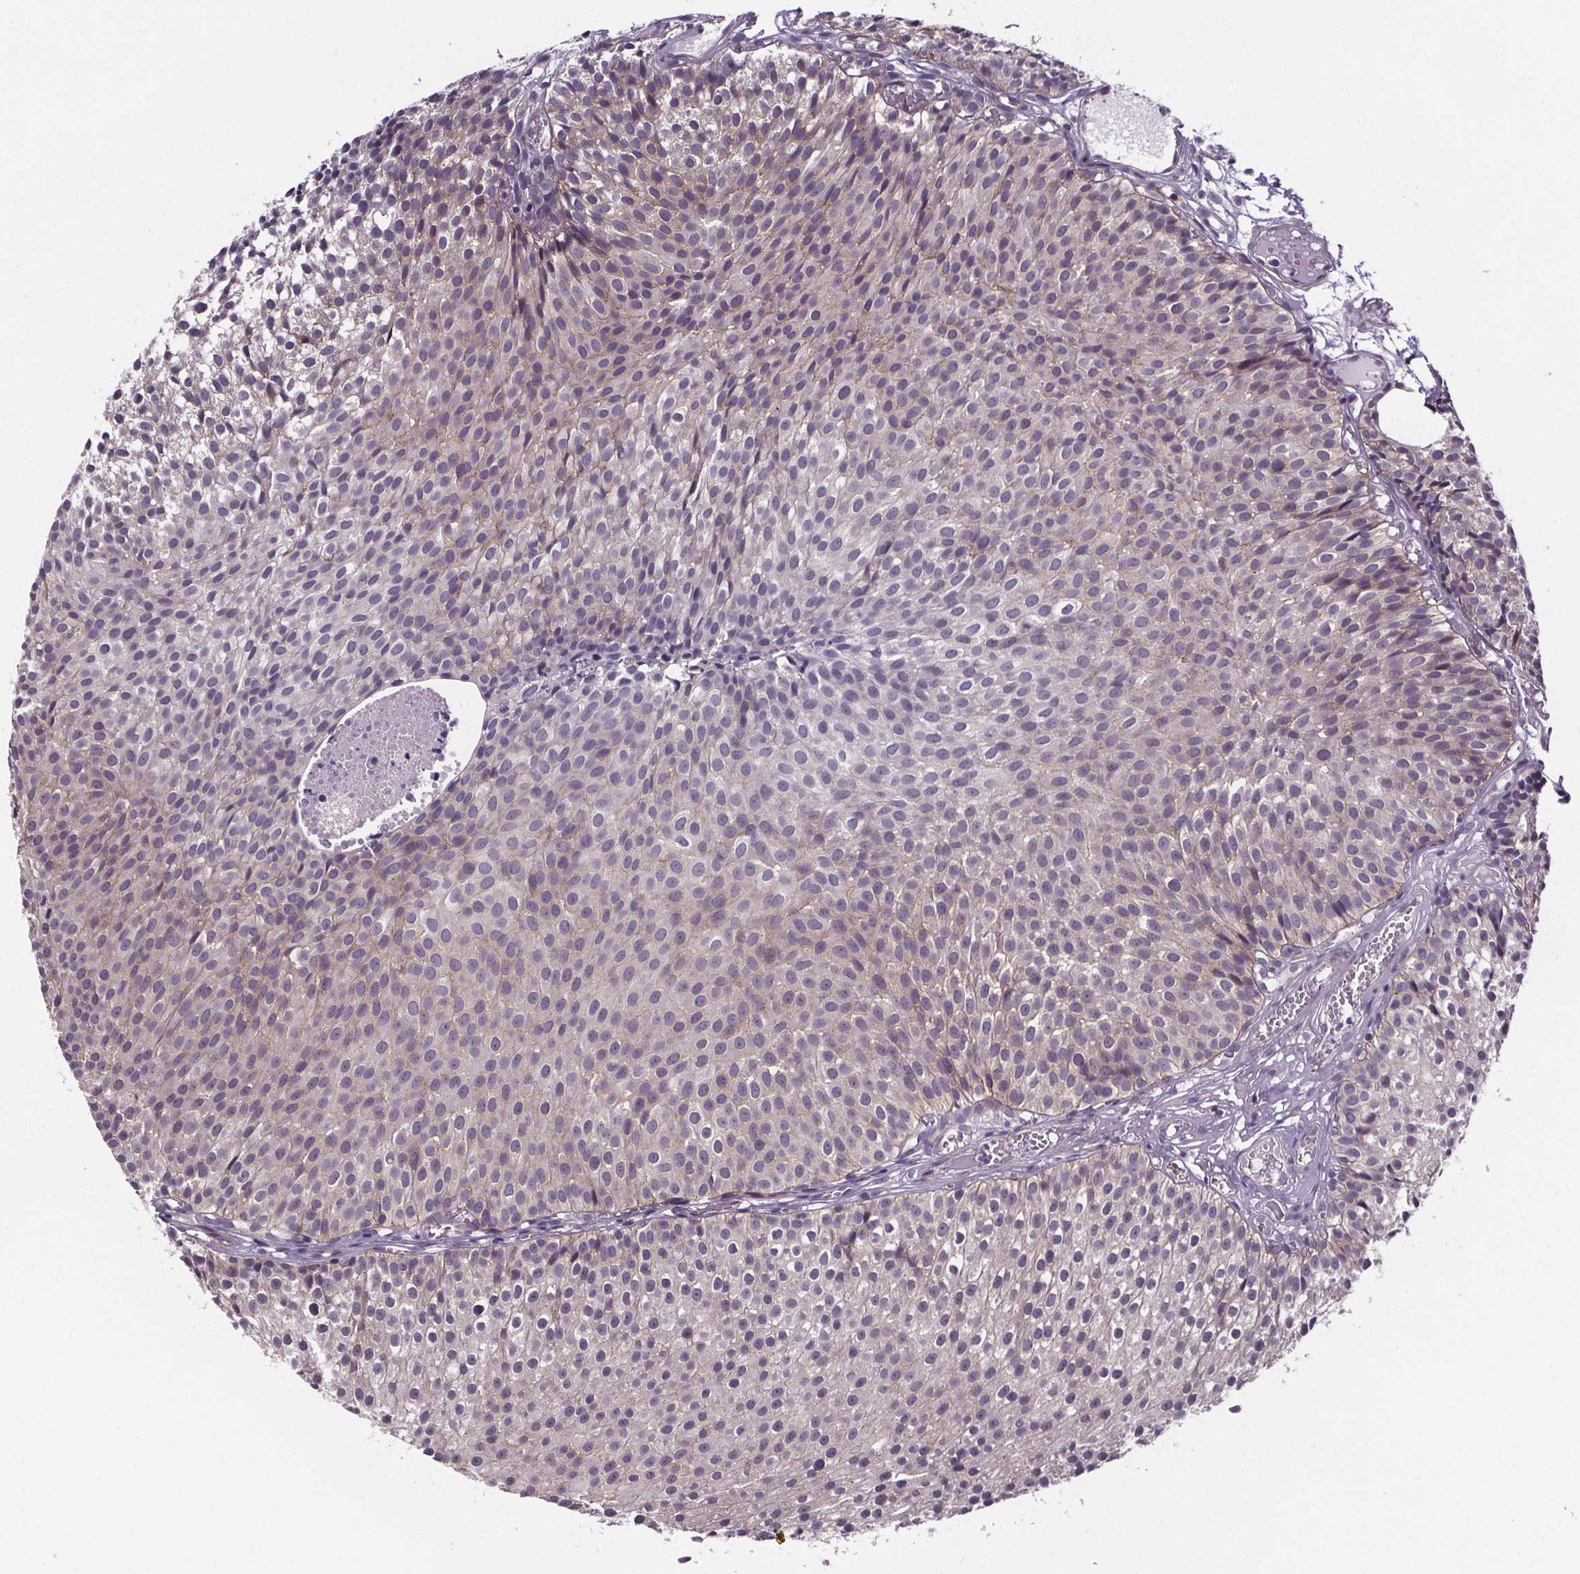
{"staining": {"intensity": "weak", "quantity": "<25%", "location": "cytoplasmic/membranous"}, "tissue": "urothelial cancer", "cell_type": "Tumor cells", "image_type": "cancer", "snomed": [{"axis": "morphology", "description": "Urothelial carcinoma, Low grade"}, {"axis": "topography", "description": "Urinary bladder"}], "caption": "Immunohistochemical staining of human low-grade urothelial carcinoma reveals no significant expression in tumor cells. (IHC, brightfield microscopy, high magnification).", "gene": "TTC12", "patient": {"sex": "male", "age": 63}}